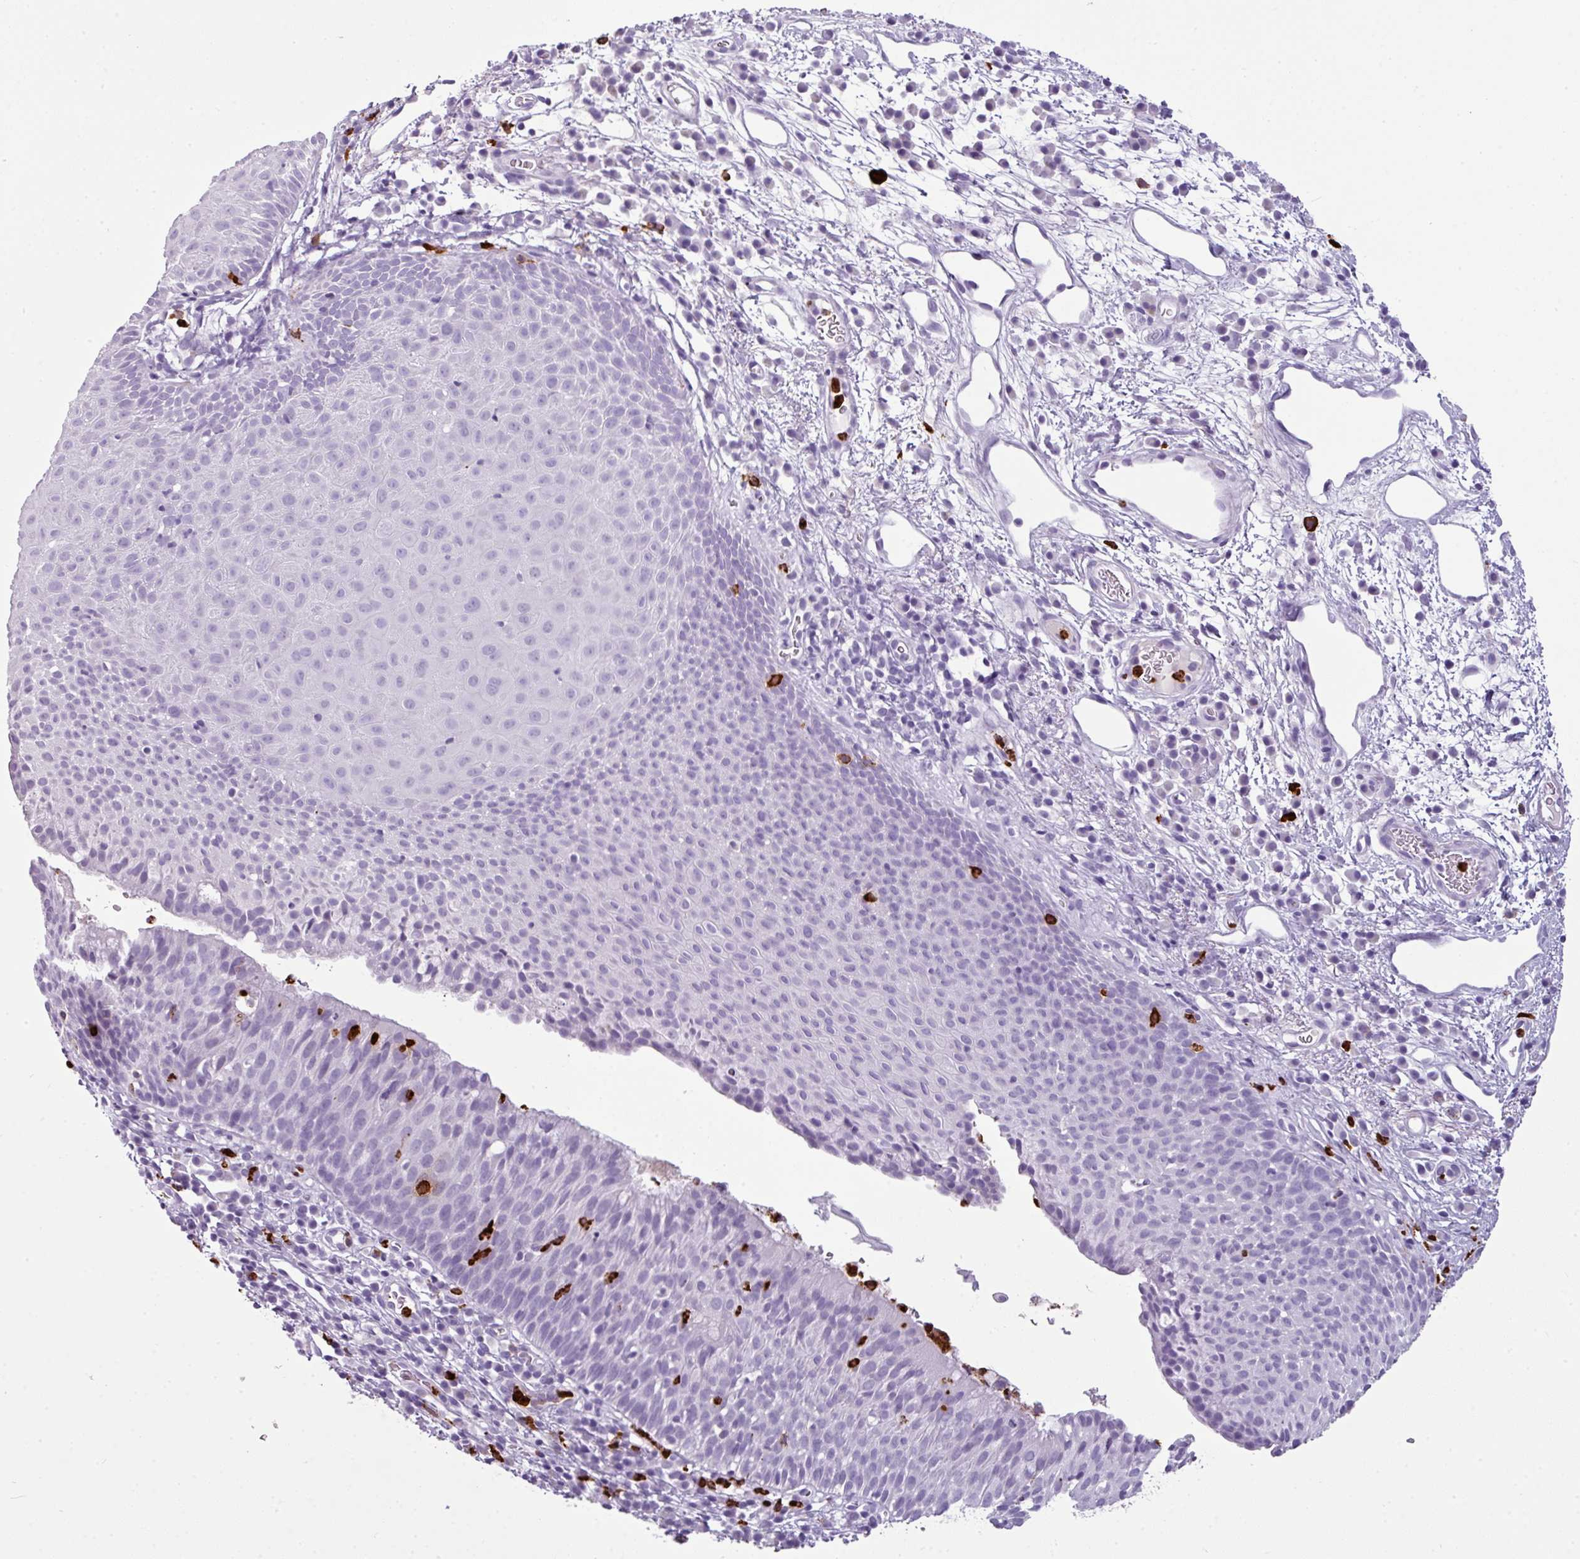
{"staining": {"intensity": "negative", "quantity": "none", "location": "none"}, "tissue": "nasopharynx", "cell_type": "Respiratory epithelial cells", "image_type": "normal", "snomed": [{"axis": "morphology", "description": "Normal tissue, NOS"}, {"axis": "topography", "description": "Lymph node"}, {"axis": "topography", "description": "Cartilage tissue"}, {"axis": "topography", "description": "Nasopharynx"}], "caption": "Protein analysis of normal nasopharynx exhibits no significant positivity in respiratory epithelial cells. Nuclei are stained in blue.", "gene": "CTSG", "patient": {"sex": "male", "age": 63}}